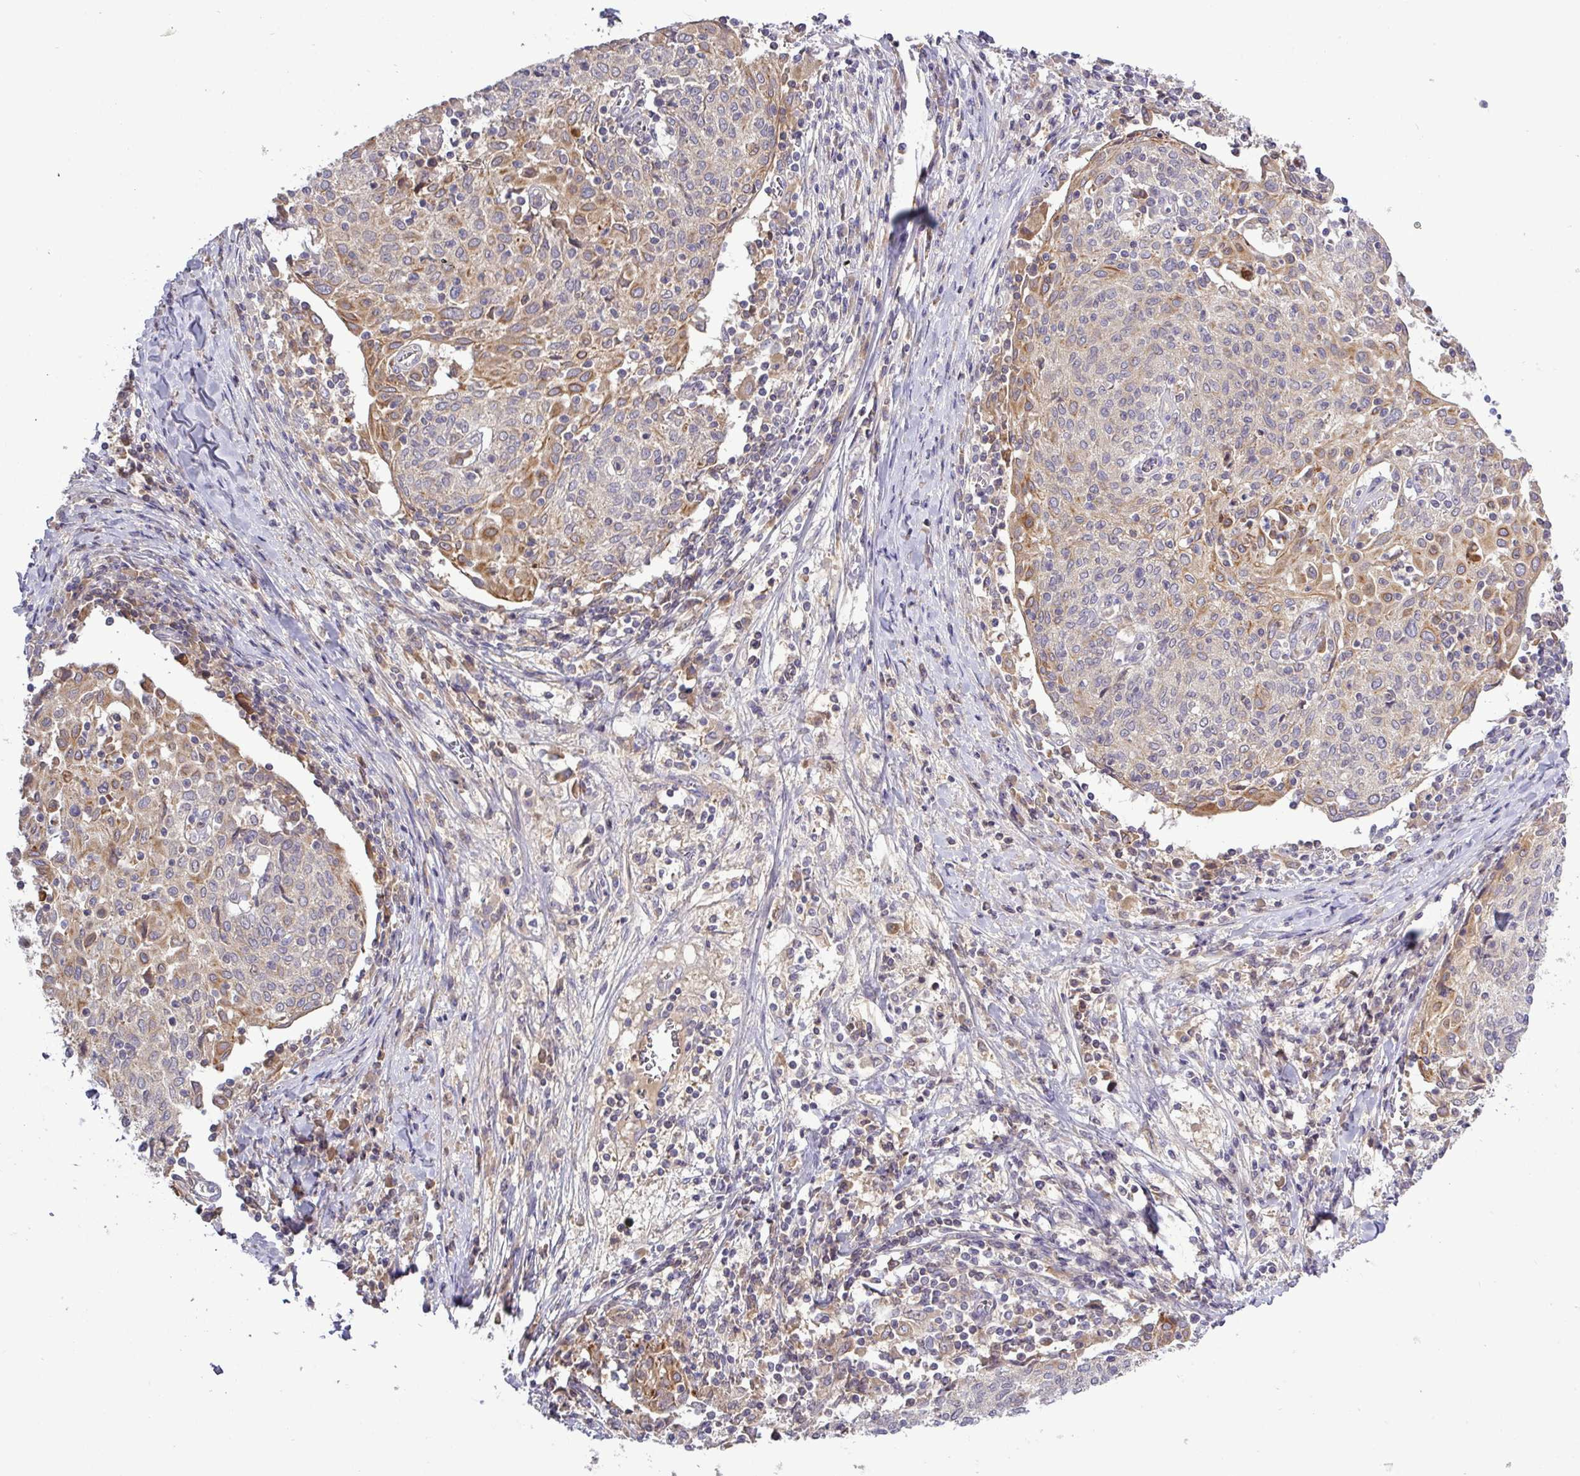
{"staining": {"intensity": "moderate", "quantity": "25%-75%", "location": "cytoplasmic/membranous"}, "tissue": "cervical cancer", "cell_type": "Tumor cells", "image_type": "cancer", "snomed": [{"axis": "morphology", "description": "Squamous cell carcinoma, NOS"}, {"axis": "topography", "description": "Cervix"}], "caption": "An image of cervical cancer stained for a protein shows moderate cytoplasmic/membranous brown staining in tumor cells.", "gene": "TMEM62", "patient": {"sex": "female", "age": 52}}